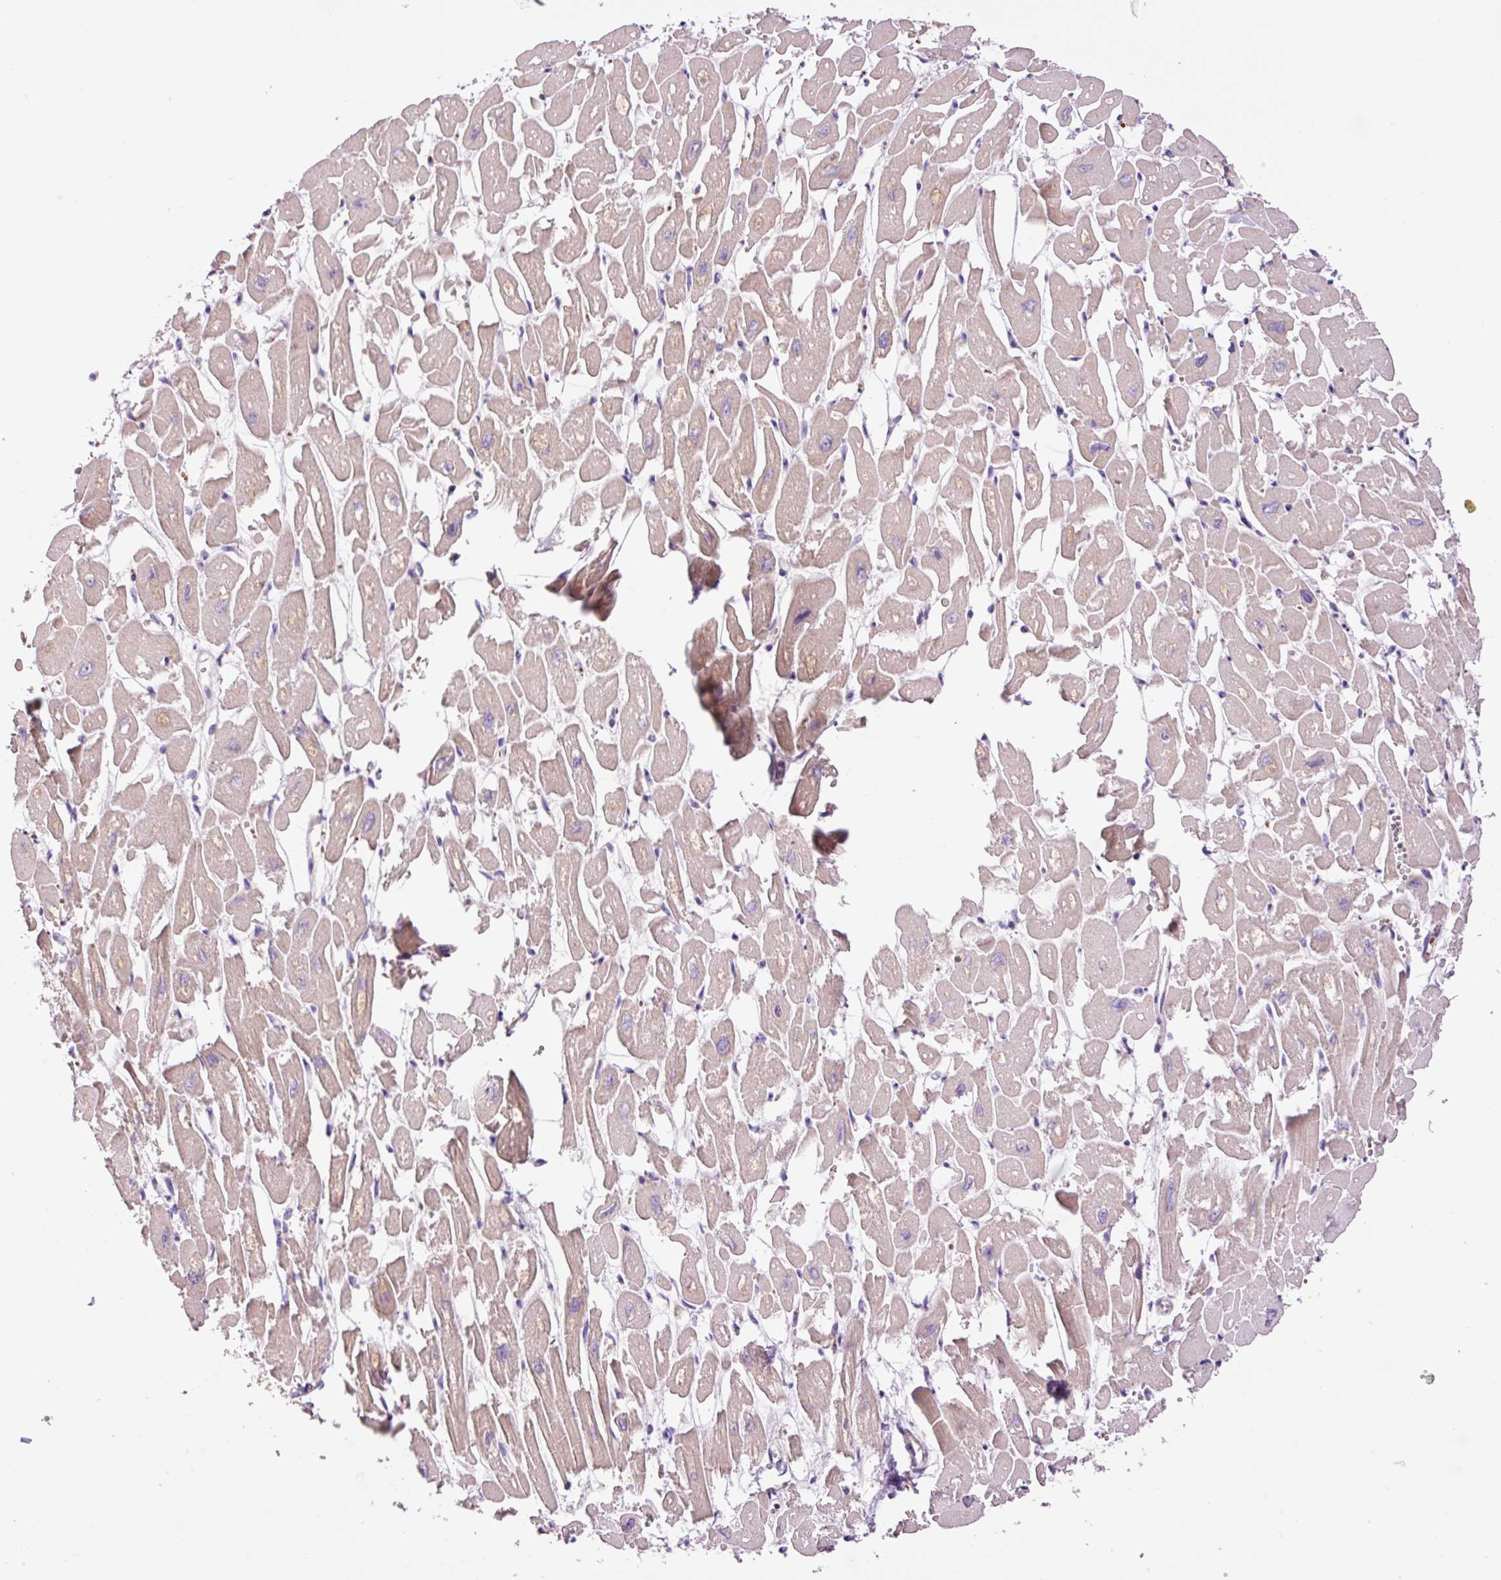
{"staining": {"intensity": "moderate", "quantity": "25%-75%", "location": "cytoplasmic/membranous"}, "tissue": "heart muscle", "cell_type": "Cardiomyocytes", "image_type": "normal", "snomed": [{"axis": "morphology", "description": "Normal tissue, NOS"}, {"axis": "topography", "description": "Heart"}], "caption": "Moderate cytoplasmic/membranous expression for a protein is identified in approximately 25%-75% of cardiomyocytes of unremarkable heart muscle using immunohistochemistry (IHC).", "gene": "TMEM235", "patient": {"sex": "male", "age": 54}}